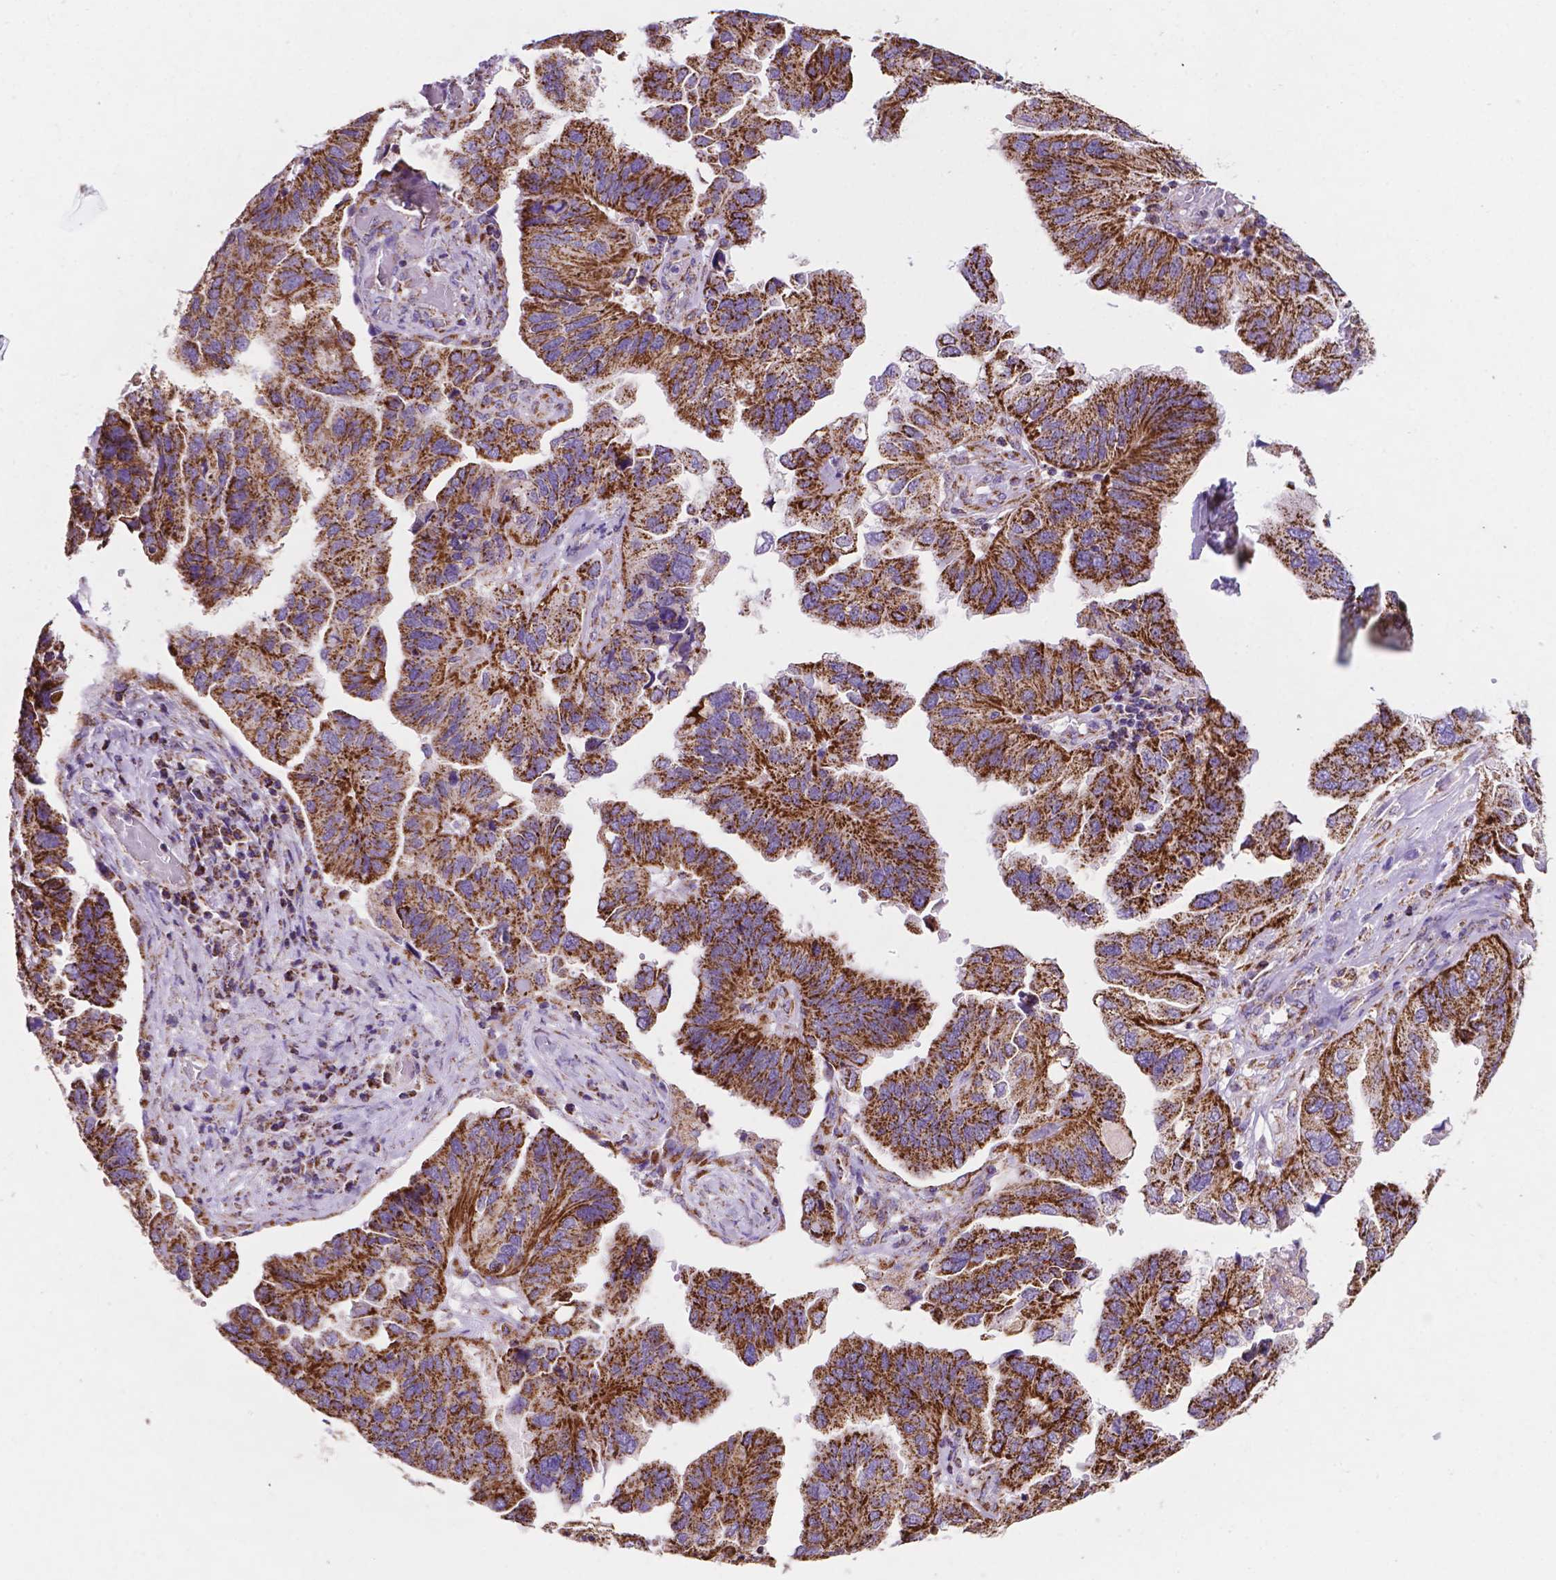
{"staining": {"intensity": "strong", "quantity": ">75%", "location": "cytoplasmic/membranous"}, "tissue": "ovarian cancer", "cell_type": "Tumor cells", "image_type": "cancer", "snomed": [{"axis": "morphology", "description": "Cystadenocarcinoma, serous, NOS"}, {"axis": "topography", "description": "Ovary"}], "caption": "Immunohistochemical staining of ovarian serous cystadenocarcinoma shows strong cytoplasmic/membranous protein expression in approximately >75% of tumor cells.", "gene": "HSPD1", "patient": {"sex": "female", "age": 79}}